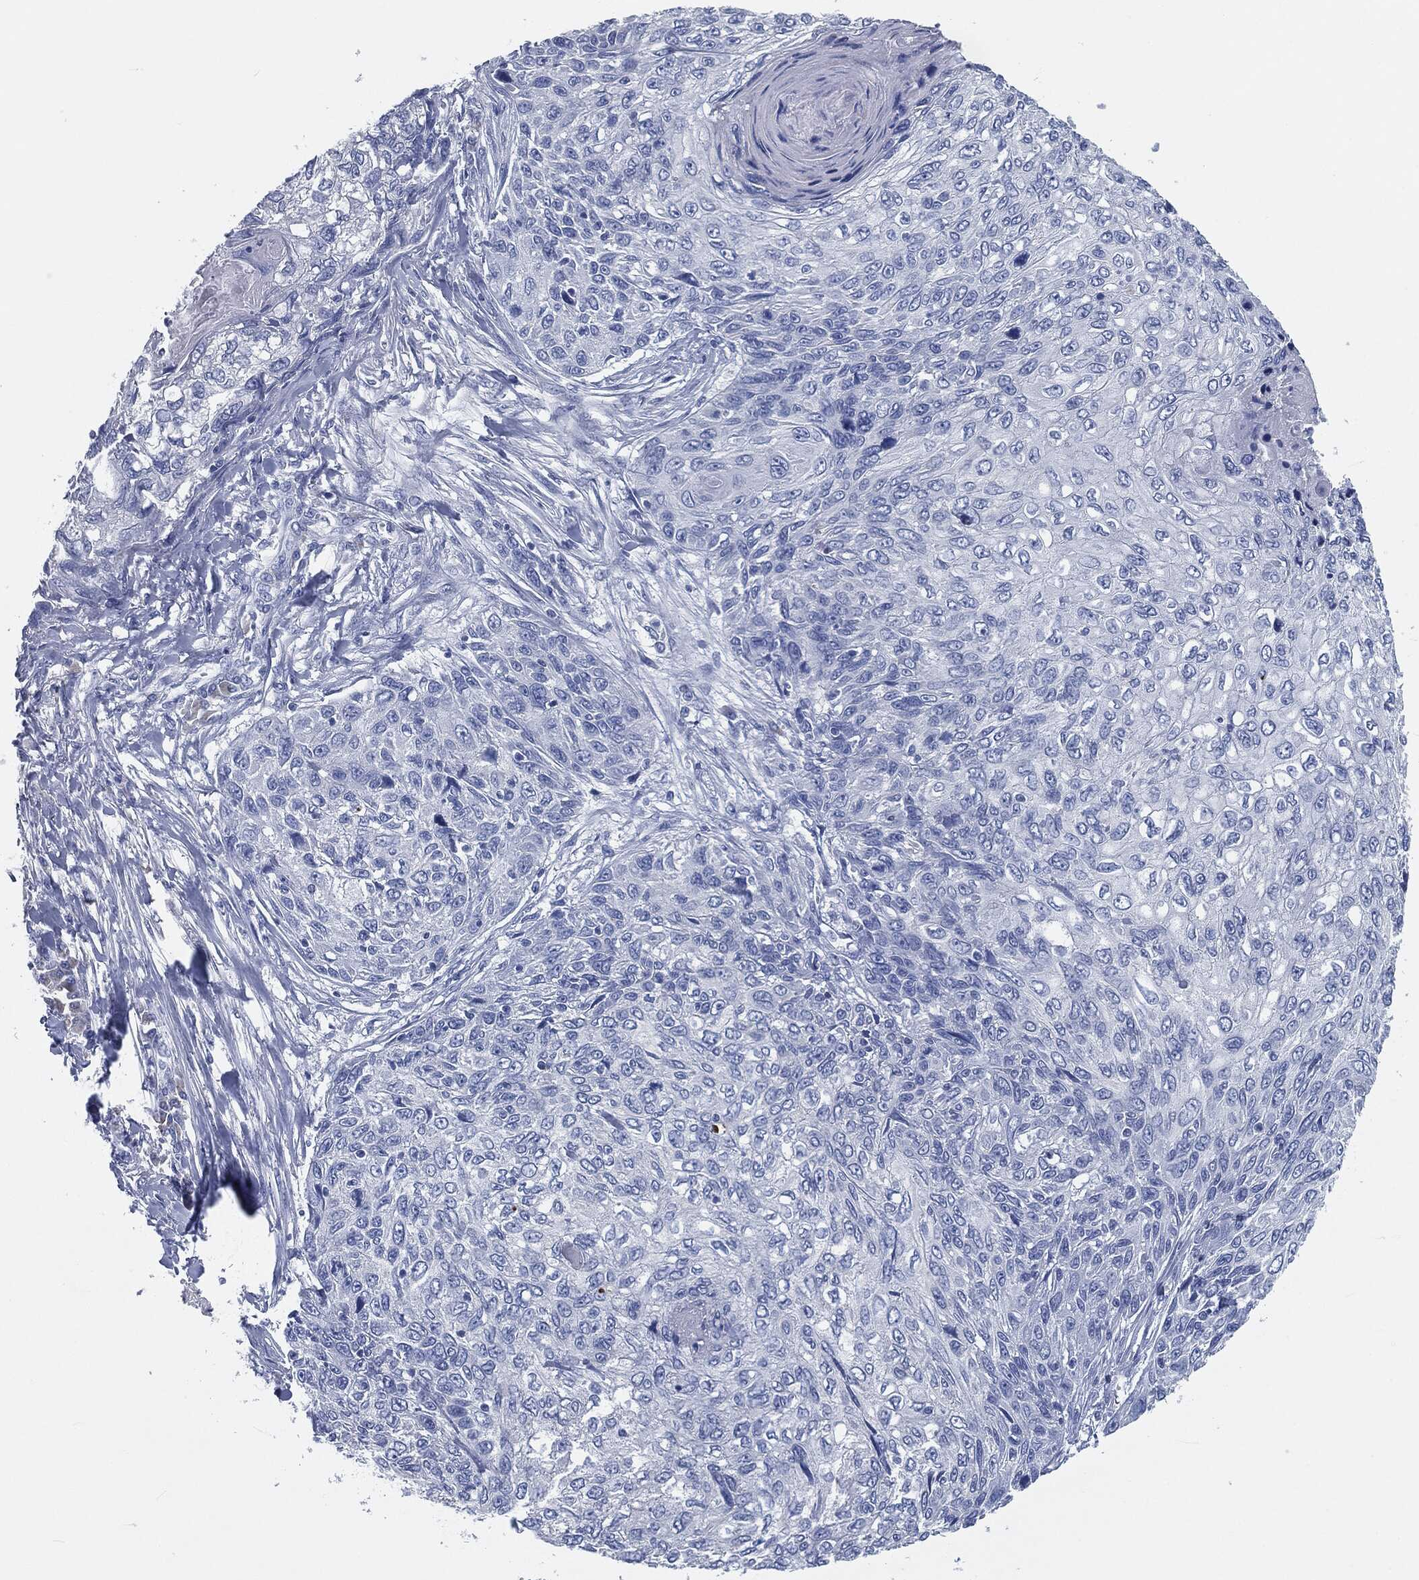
{"staining": {"intensity": "negative", "quantity": "none", "location": "none"}, "tissue": "skin cancer", "cell_type": "Tumor cells", "image_type": "cancer", "snomed": [{"axis": "morphology", "description": "Squamous cell carcinoma, NOS"}, {"axis": "topography", "description": "Skin"}], "caption": "Tumor cells show no significant protein positivity in squamous cell carcinoma (skin).", "gene": "CAV3", "patient": {"sex": "male", "age": 92}}